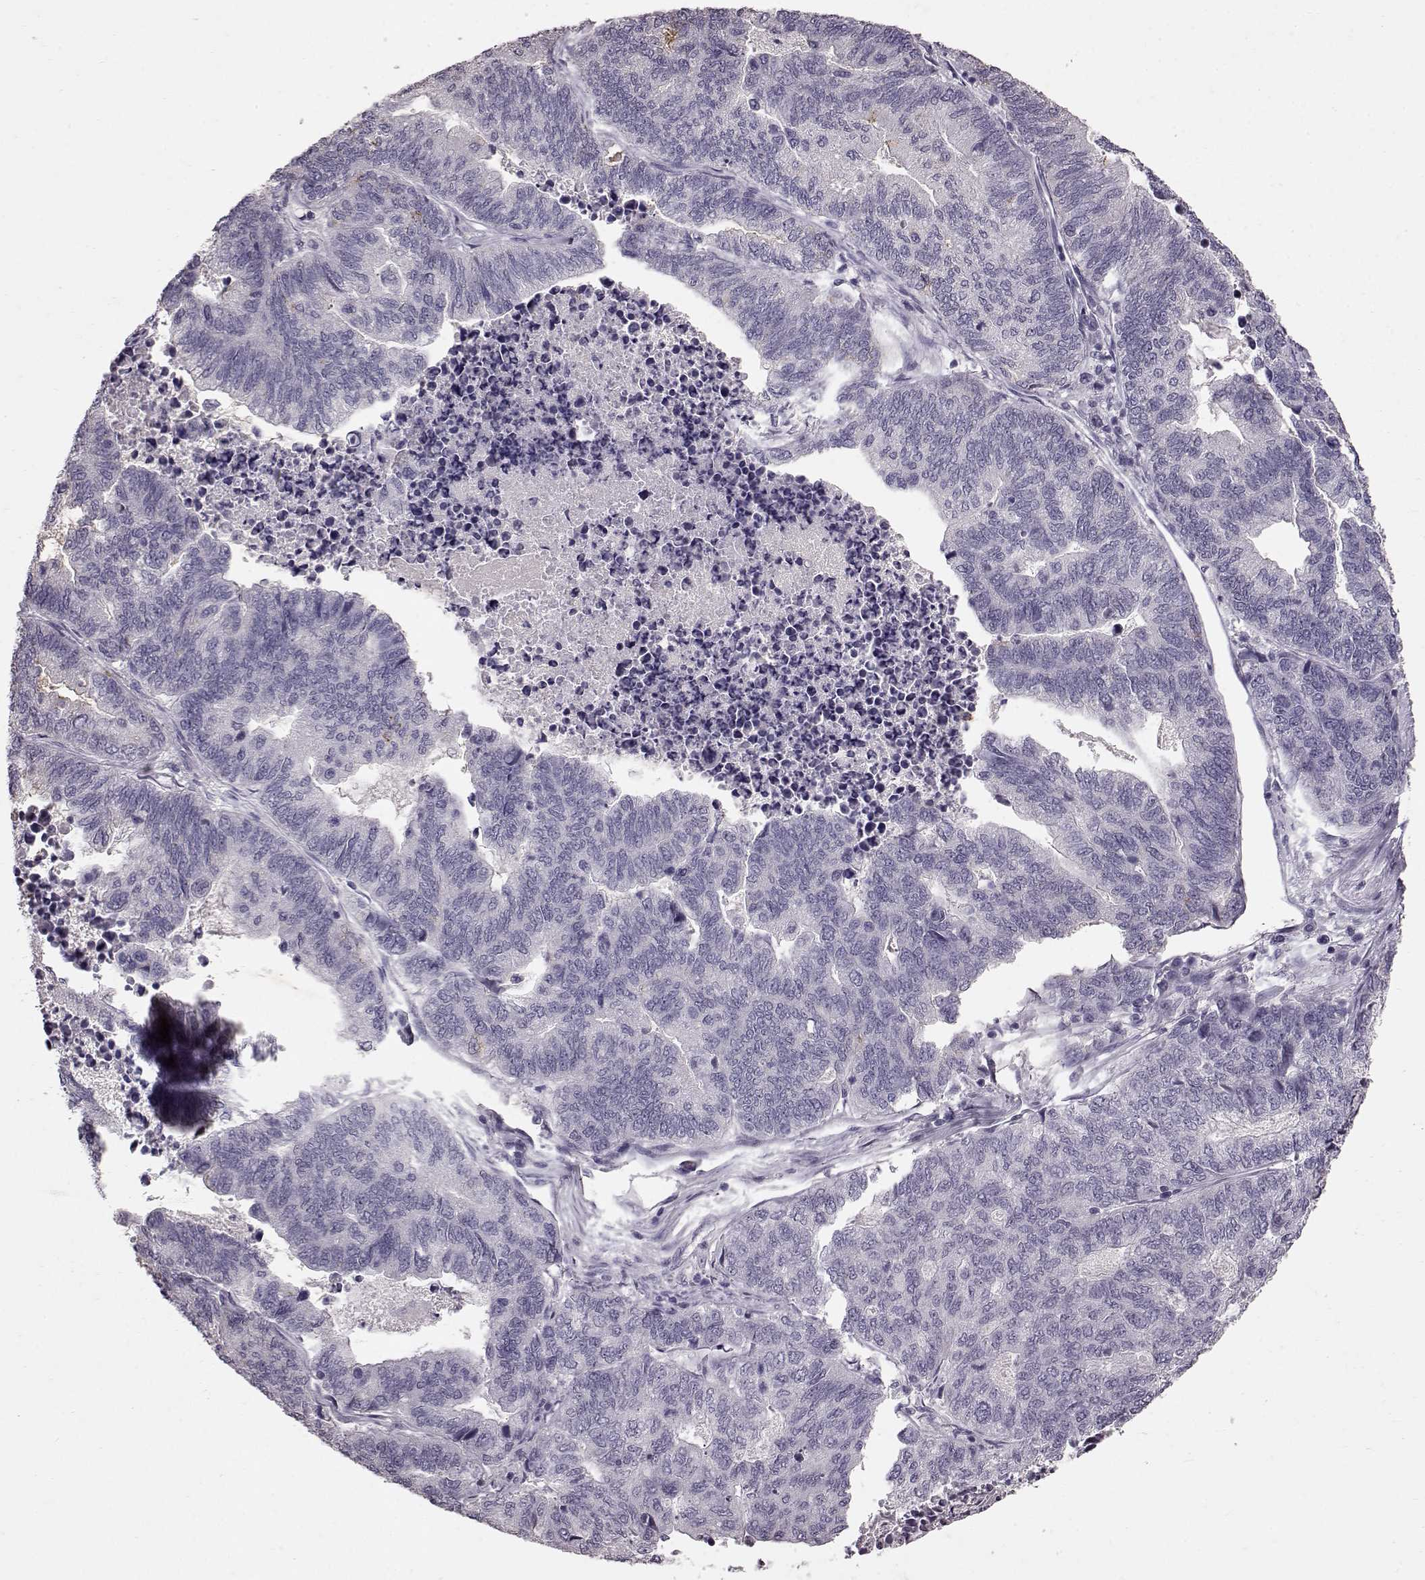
{"staining": {"intensity": "negative", "quantity": "none", "location": "none"}, "tissue": "stomach cancer", "cell_type": "Tumor cells", "image_type": "cancer", "snomed": [{"axis": "morphology", "description": "Adenocarcinoma, NOS"}, {"axis": "topography", "description": "Stomach, upper"}], "caption": "The histopathology image exhibits no significant staining in tumor cells of stomach cancer. The staining was performed using DAB to visualize the protein expression in brown, while the nuclei were stained in blue with hematoxylin (Magnification: 20x).", "gene": "FUT4", "patient": {"sex": "female", "age": 67}}